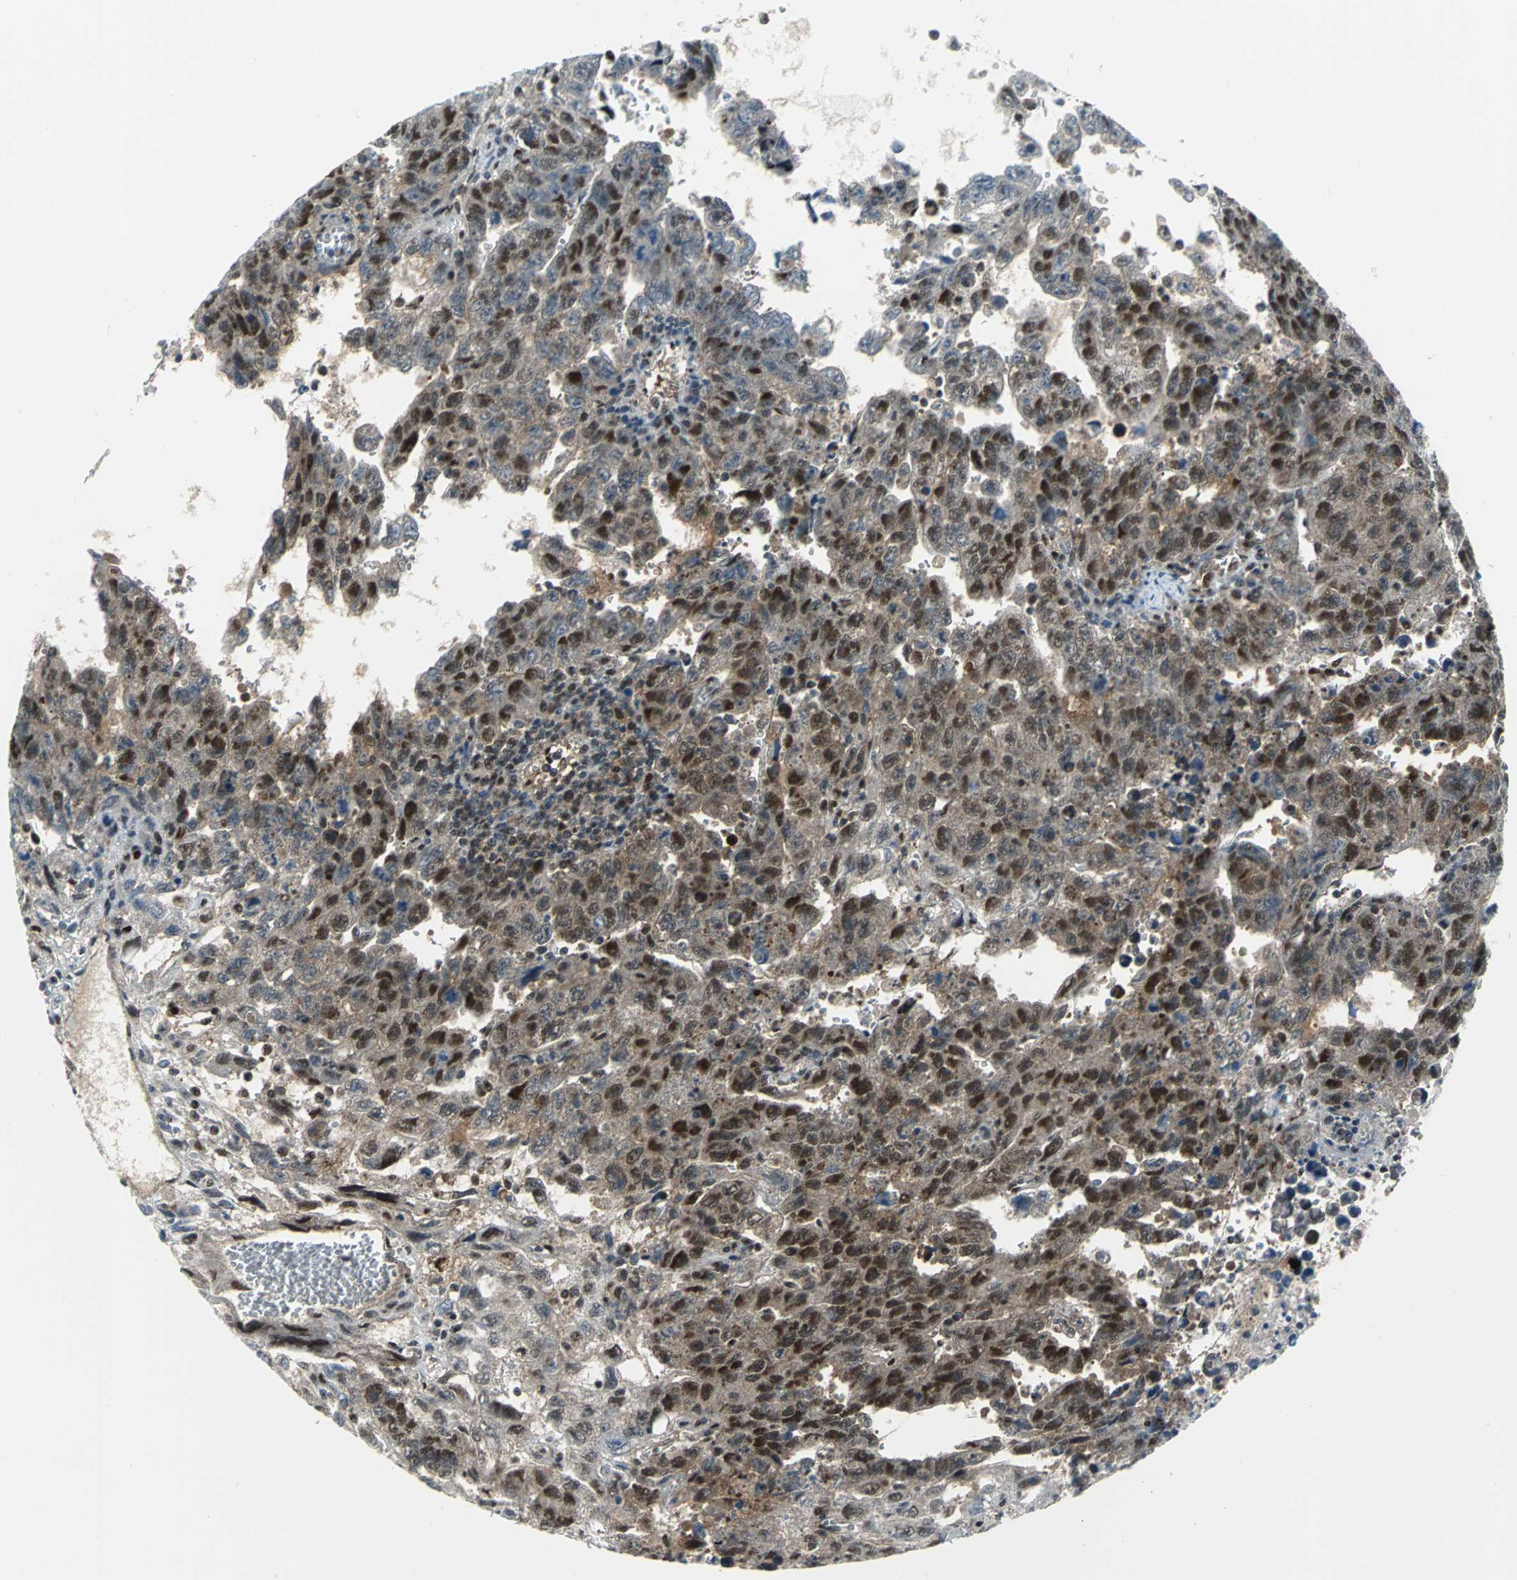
{"staining": {"intensity": "strong", "quantity": "25%-75%", "location": "nuclear"}, "tissue": "testis cancer", "cell_type": "Tumor cells", "image_type": "cancer", "snomed": [{"axis": "morphology", "description": "Carcinoma, Embryonal, NOS"}, {"axis": "topography", "description": "Testis"}], "caption": "The immunohistochemical stain shows strong nuclear positivity in tumor cells of testis cancer (embryonal carcinoma) tissue. The staining was performed using DAB (3,3'-diaminobenzidine) to visualize the protein expression in brown, while the nuclei were stained in blue with hematoxylin (Magnification: 20x).", "gene": "PSMA4", "patient": {"sex": "male", "age": 28}}